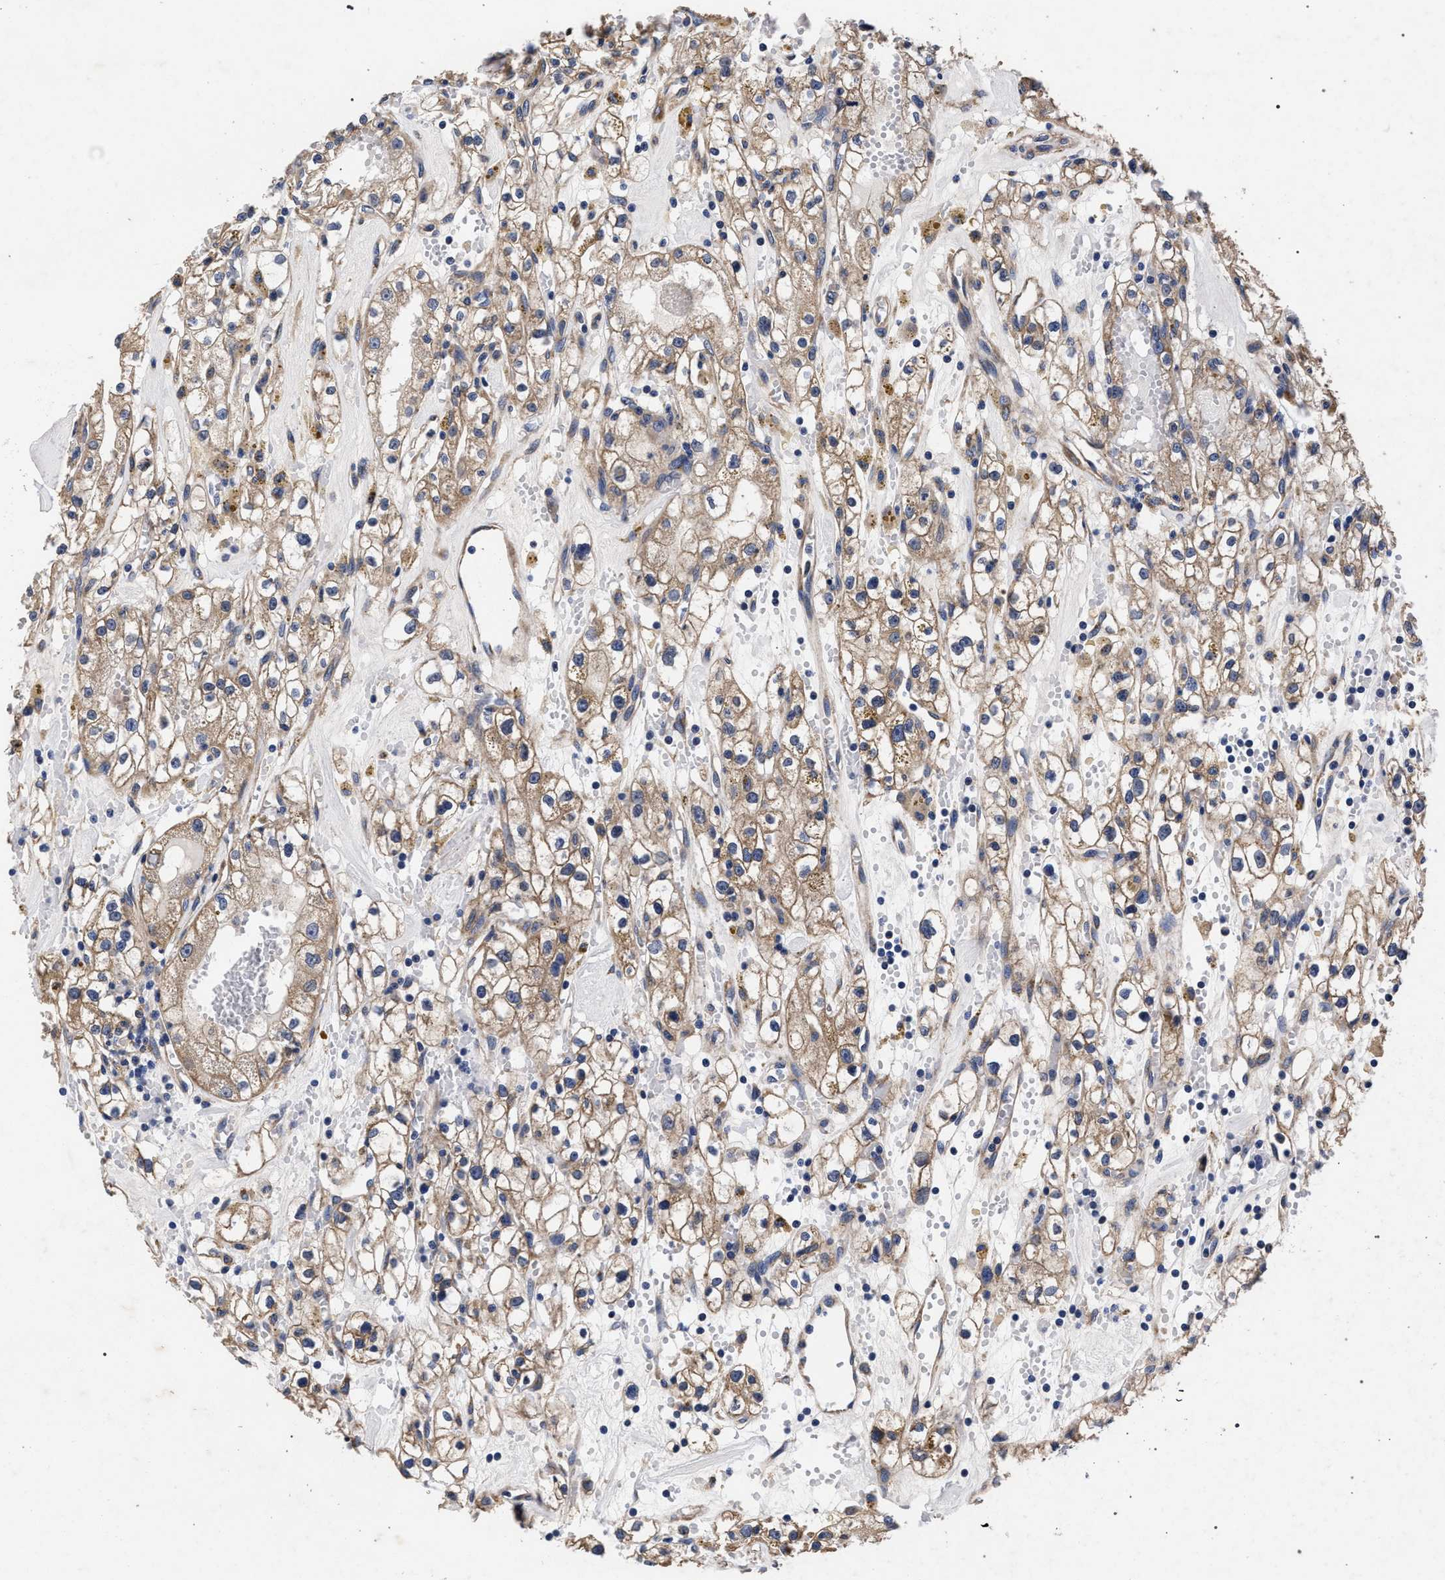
{"staining": {"intensity": "moderate", "quantity": ">75%", "location": "cytoplasmic/membranous"}, "tissue": "renal cancer", "cell_type": "Tumor cells", "image_type": "cancer", "snomed": [{"axis": "morphology", "description": "Adenocarcinoma, NOS"}, {"axis": "topography", "description": "Kidney"}], "caption": "Approximately >75% of tumor cells in adenocarcinoma (renal) reveal moderate cytoplasmic/membranous protein expression as visualized by brown immunohistochemical staining.", "gene": "CFAP95", "patient": {"sex": "male", "age": 56}}